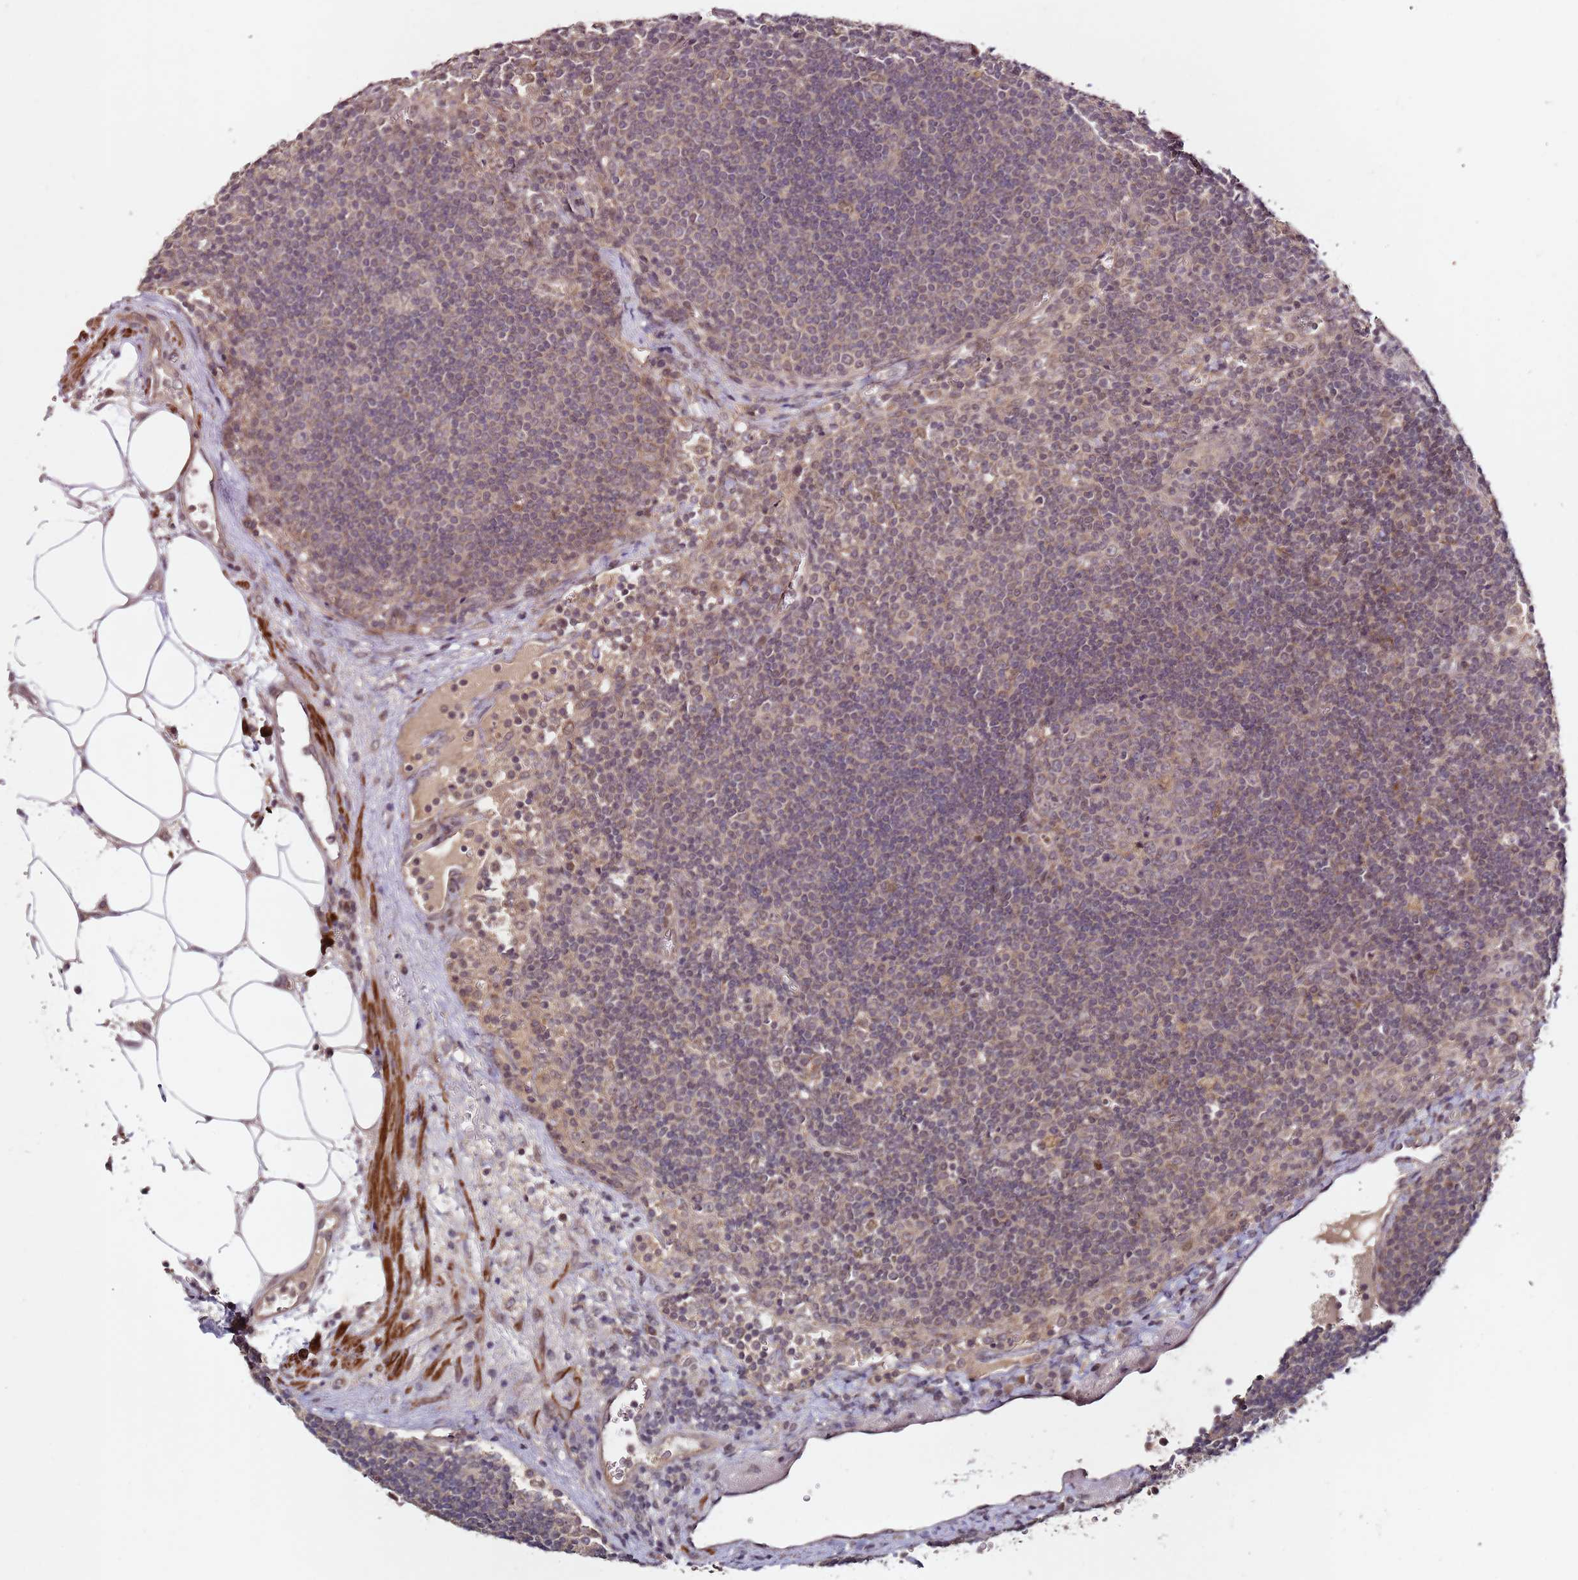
{"staining": {"intensity": "moderate", "quantity": "<25%", "location": "cytoplasmic/membranous"}, "tissue": "lymph node", "cell_type": "Germinal center cells", "image_type": "normal", "snomed": [{"axis": "morphology", "description": "Normal tissue, NOS"}, {"axis": "topography", "description": "Lymph node"}], "caption": "Immunohistochemistry (IHC) of normal human lymph node displays low levels of moderate cytoplasmic/membranous staining in about <25% of germinal center cells.", "gene": "LIN37", "patient": {"sex": "male", "age": 58}}